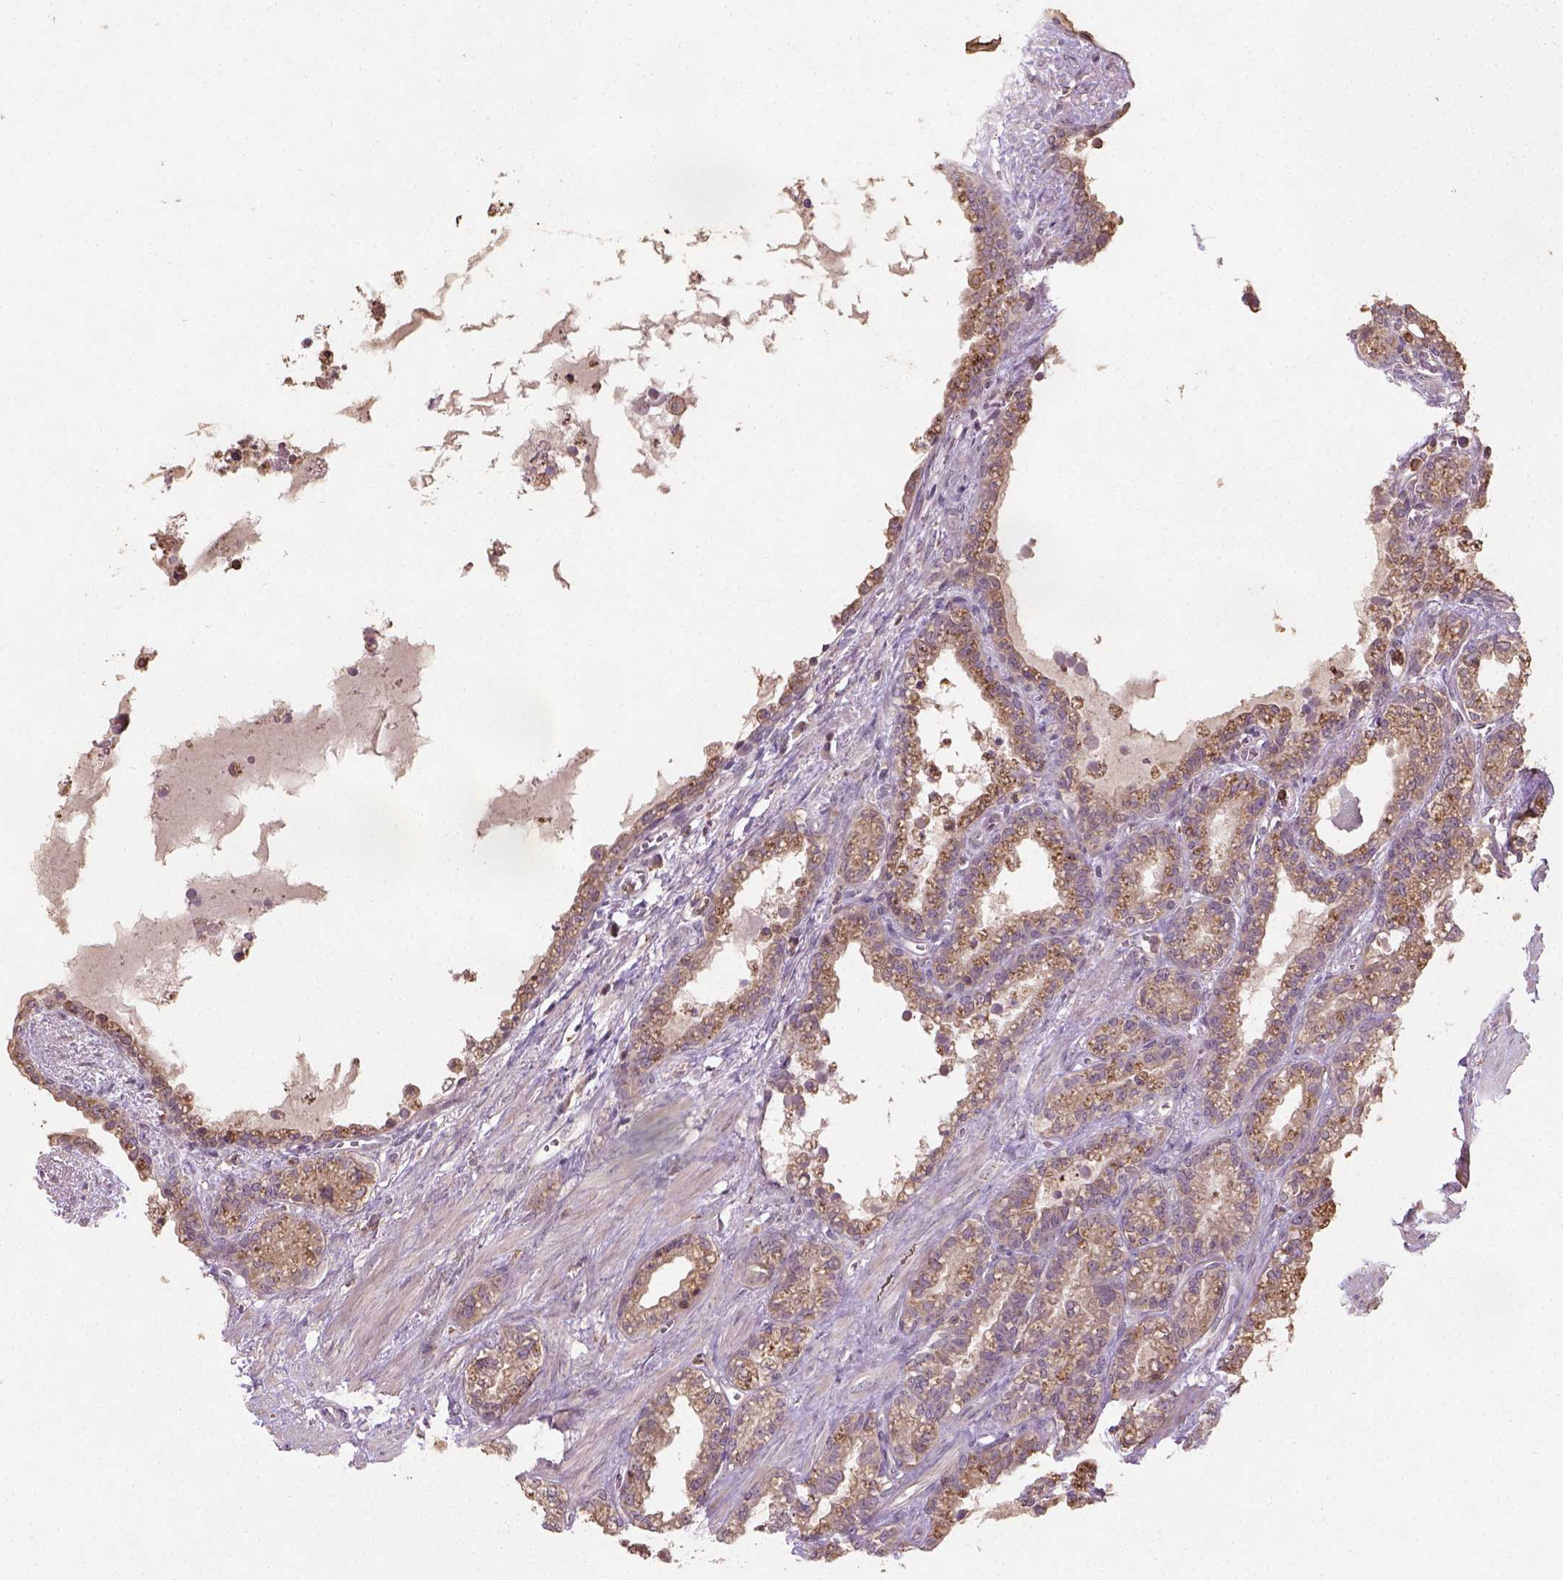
{"staining": {"intensity": "weak", "quantity": ">75%", "location": "cytoplasmic/membranous"}, "tissue": "seminal vesicle", "cell_type": "Glandular cells", "image_type": "normal", "snomed": [{"axis": "morphology", "description": "Normal tissue, NOS"}, {"axis": "morphology", "description": "Urothelial carcinoma, NOS"}, {"axis": "topography", "description": "Urinary bladder"}, {"axis": "topography", "description": "Seminal veicle"}], "caption": "IHC of normal seminal vesicle reveals low levels of weak cytoplasmic/membranous positivity in approximately >75% of glandular cells. (Brightfield microscopy of DAB IHC at high magnification).", "gene": "CAMKK1", "patient": {"sex": "male", "age": 76}}